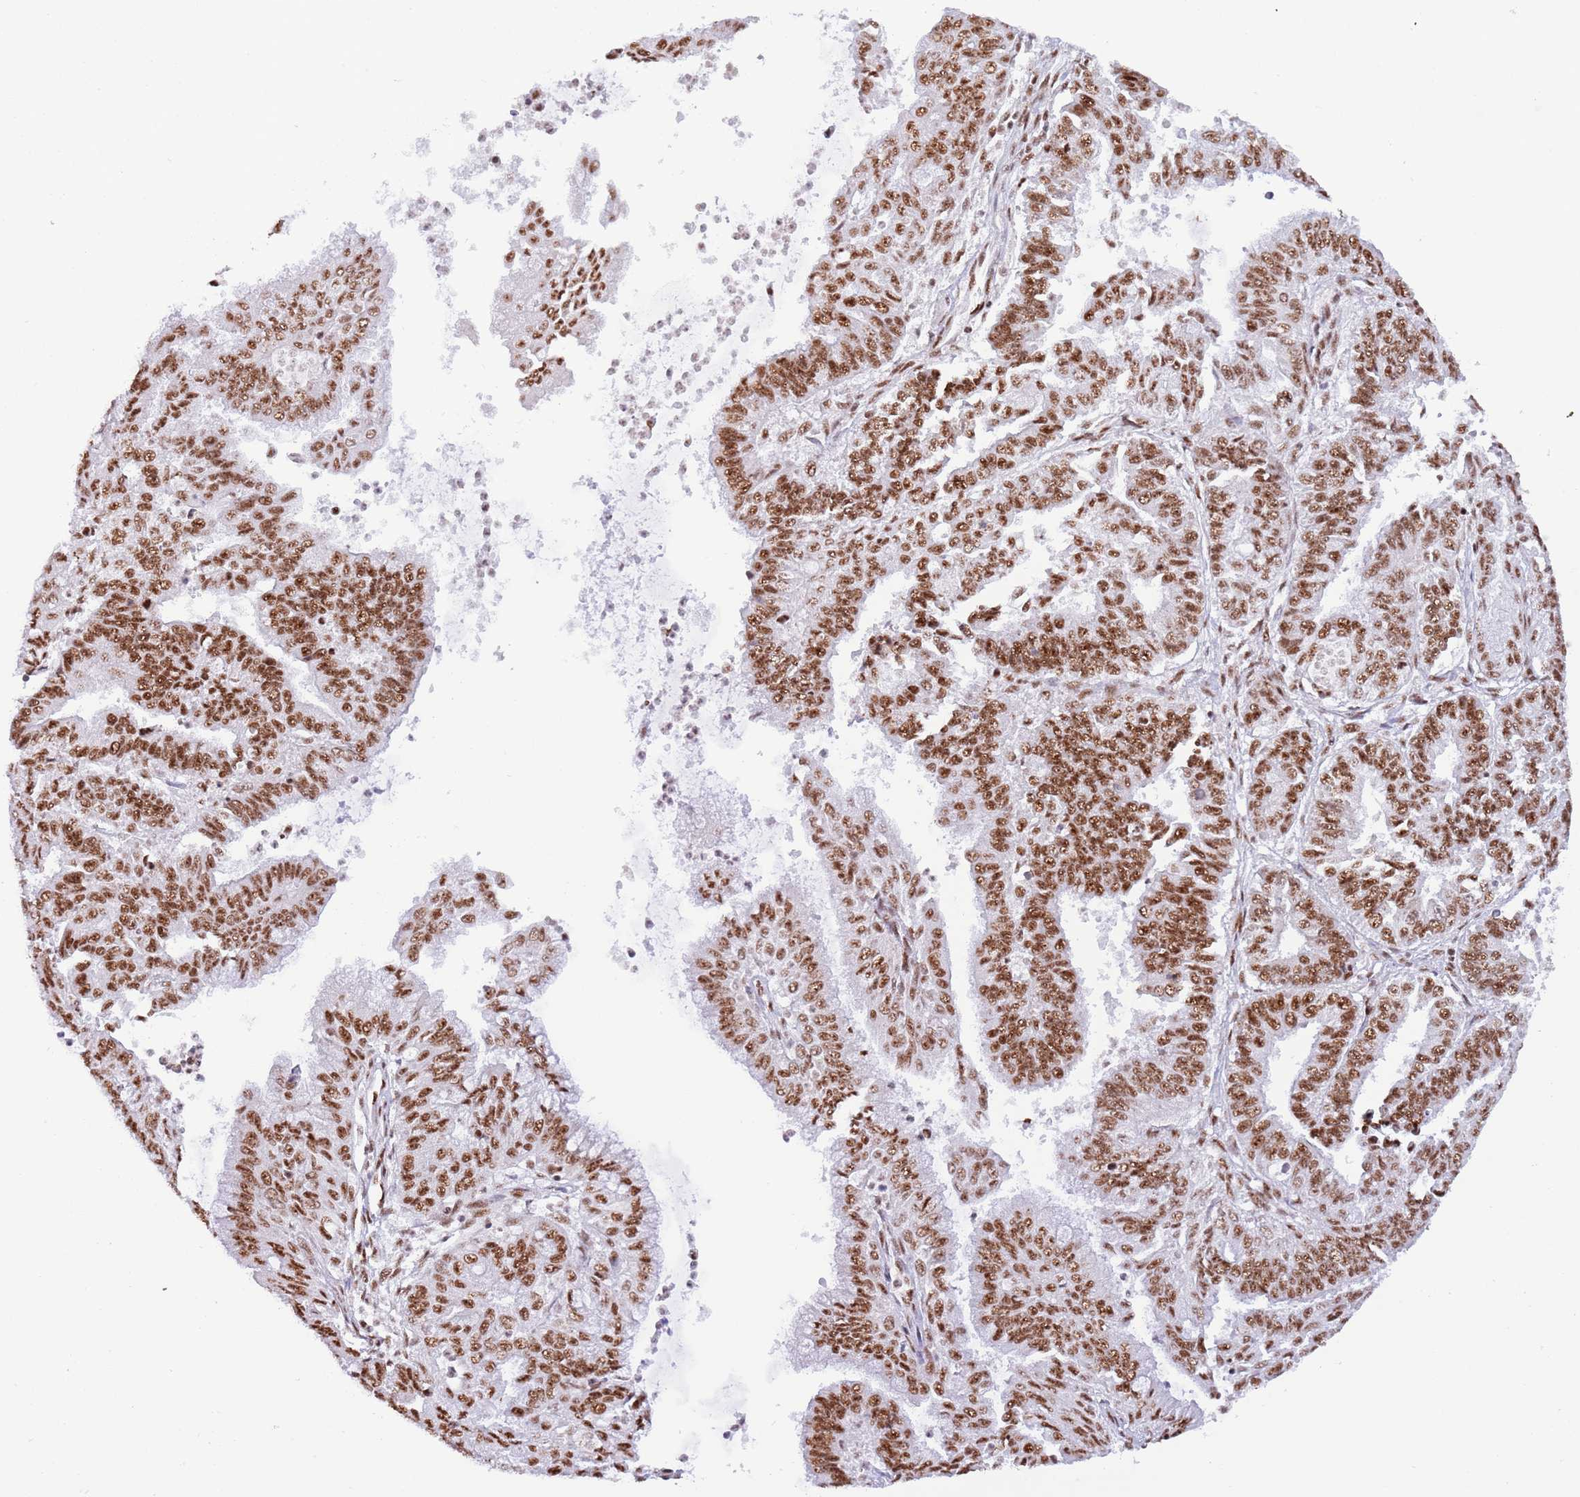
{"staining": {"intensity": "strong", "quantity": ">75%", "location": "nuclear"}, "tissue": "endometrial cancer", "cell_type": "Tumor cells", "image_type": "cancer", "snomed": [{"axis": "morphology", "description": "Adenocarcinoma, NOS"}, {"axis": "topography", "description": "Endometrium"}], "caption": "Endometrial cancer stained for a protein reveals strong nuclear positivity in tumor cells.", "gene": "SF3A2", "patient": {"sex": "female", "age": 73}}